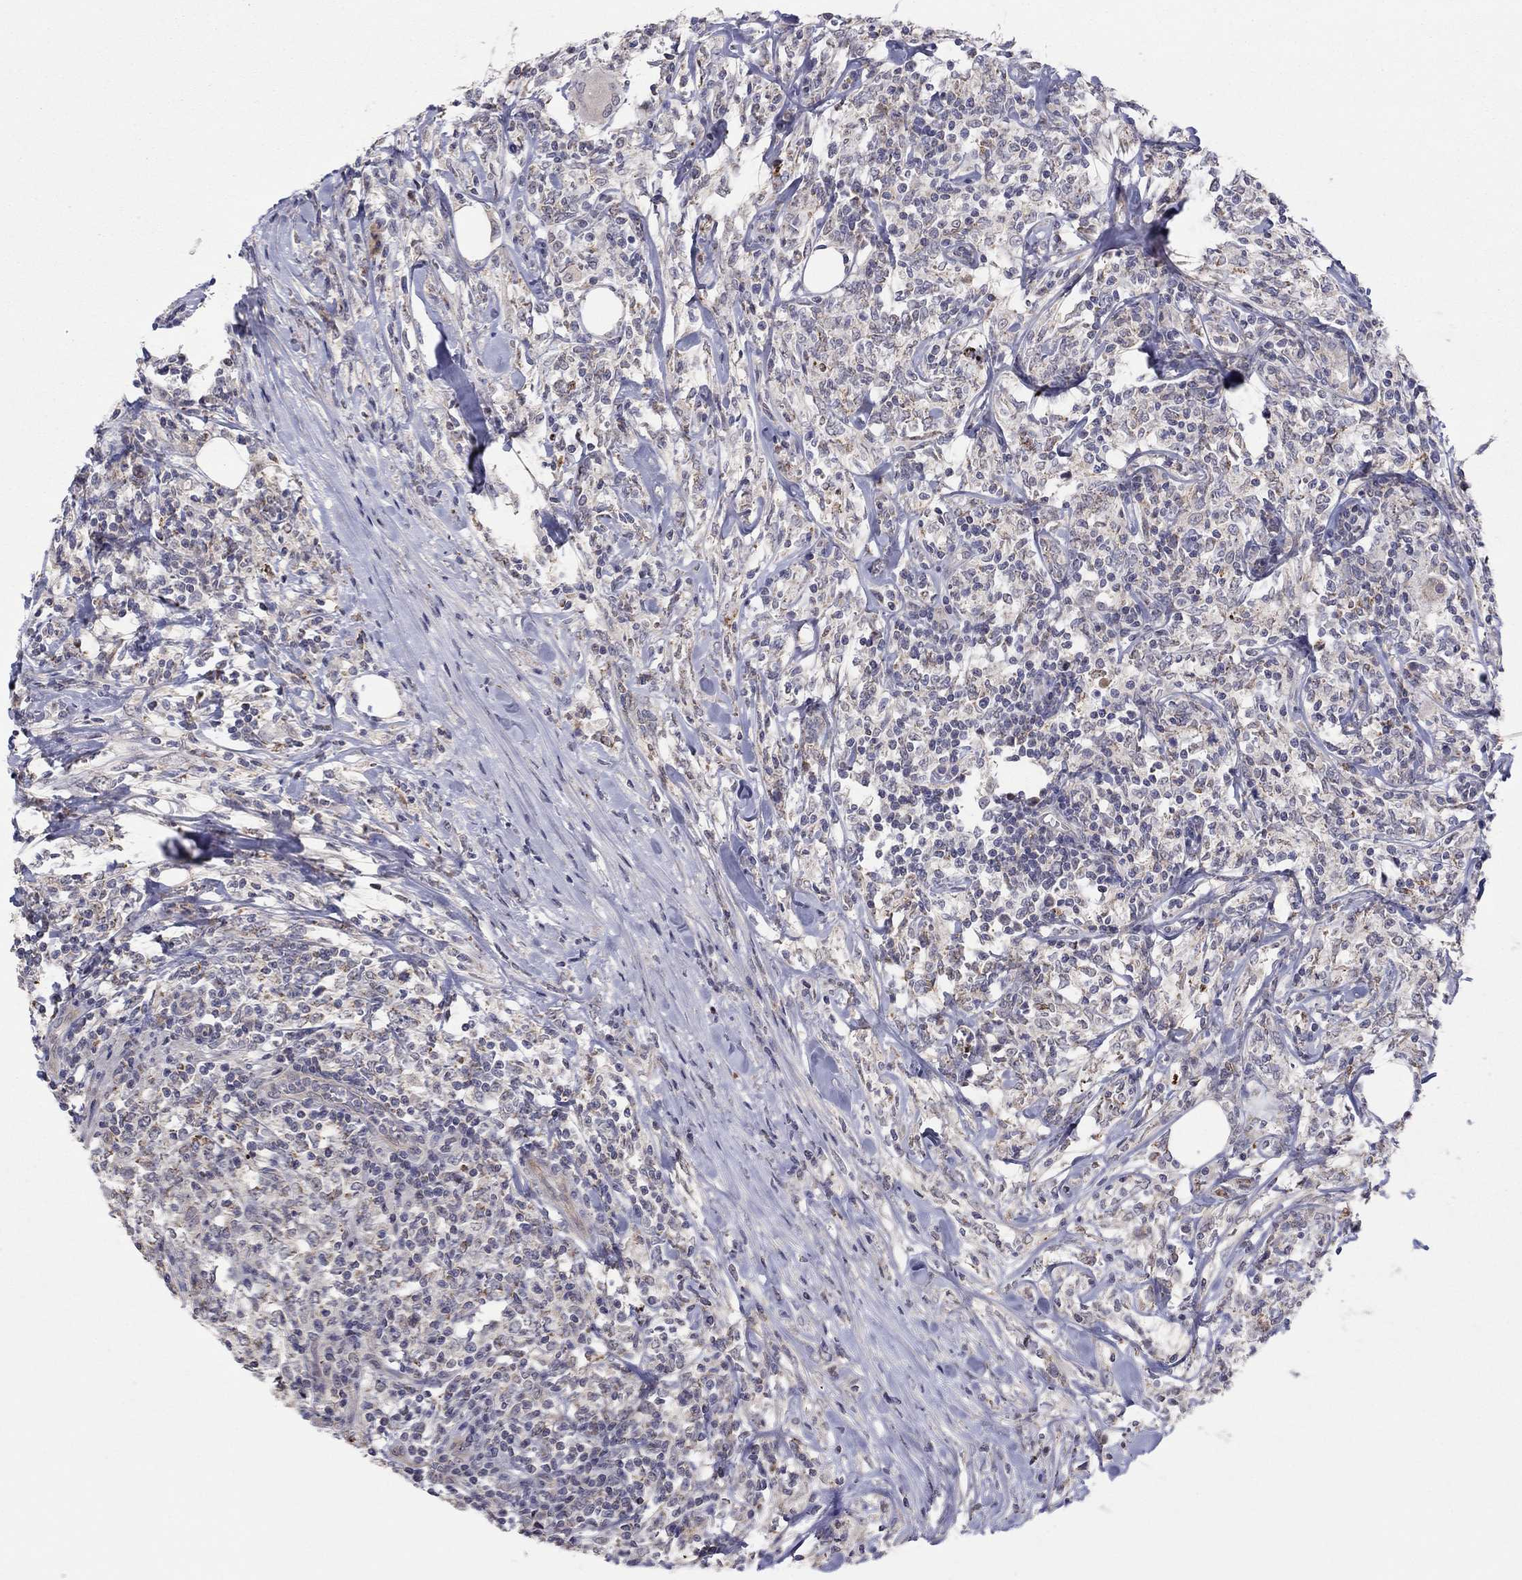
{"staining": {"intensity": "negative", "quantity": "none", "location": "none"}, "tissue": "lymphoma", "cell_type": "Tumor cells", "image_type": "cancer", "snomed": [{"axis": "morphology", "description": "Malignant lymphoma, non-Hodgkin's type, High grade"}, {"axis": "topography", "description": "Lymph node"}], "caption": "Malignant lymphoma, non-Hodgkin's type (high-grade) stained for a protein using immunohistochemistry demonstrates no staining tumor cells.", "gene": "CRACDL", "patient": {"sex": "female", "age": 84}}